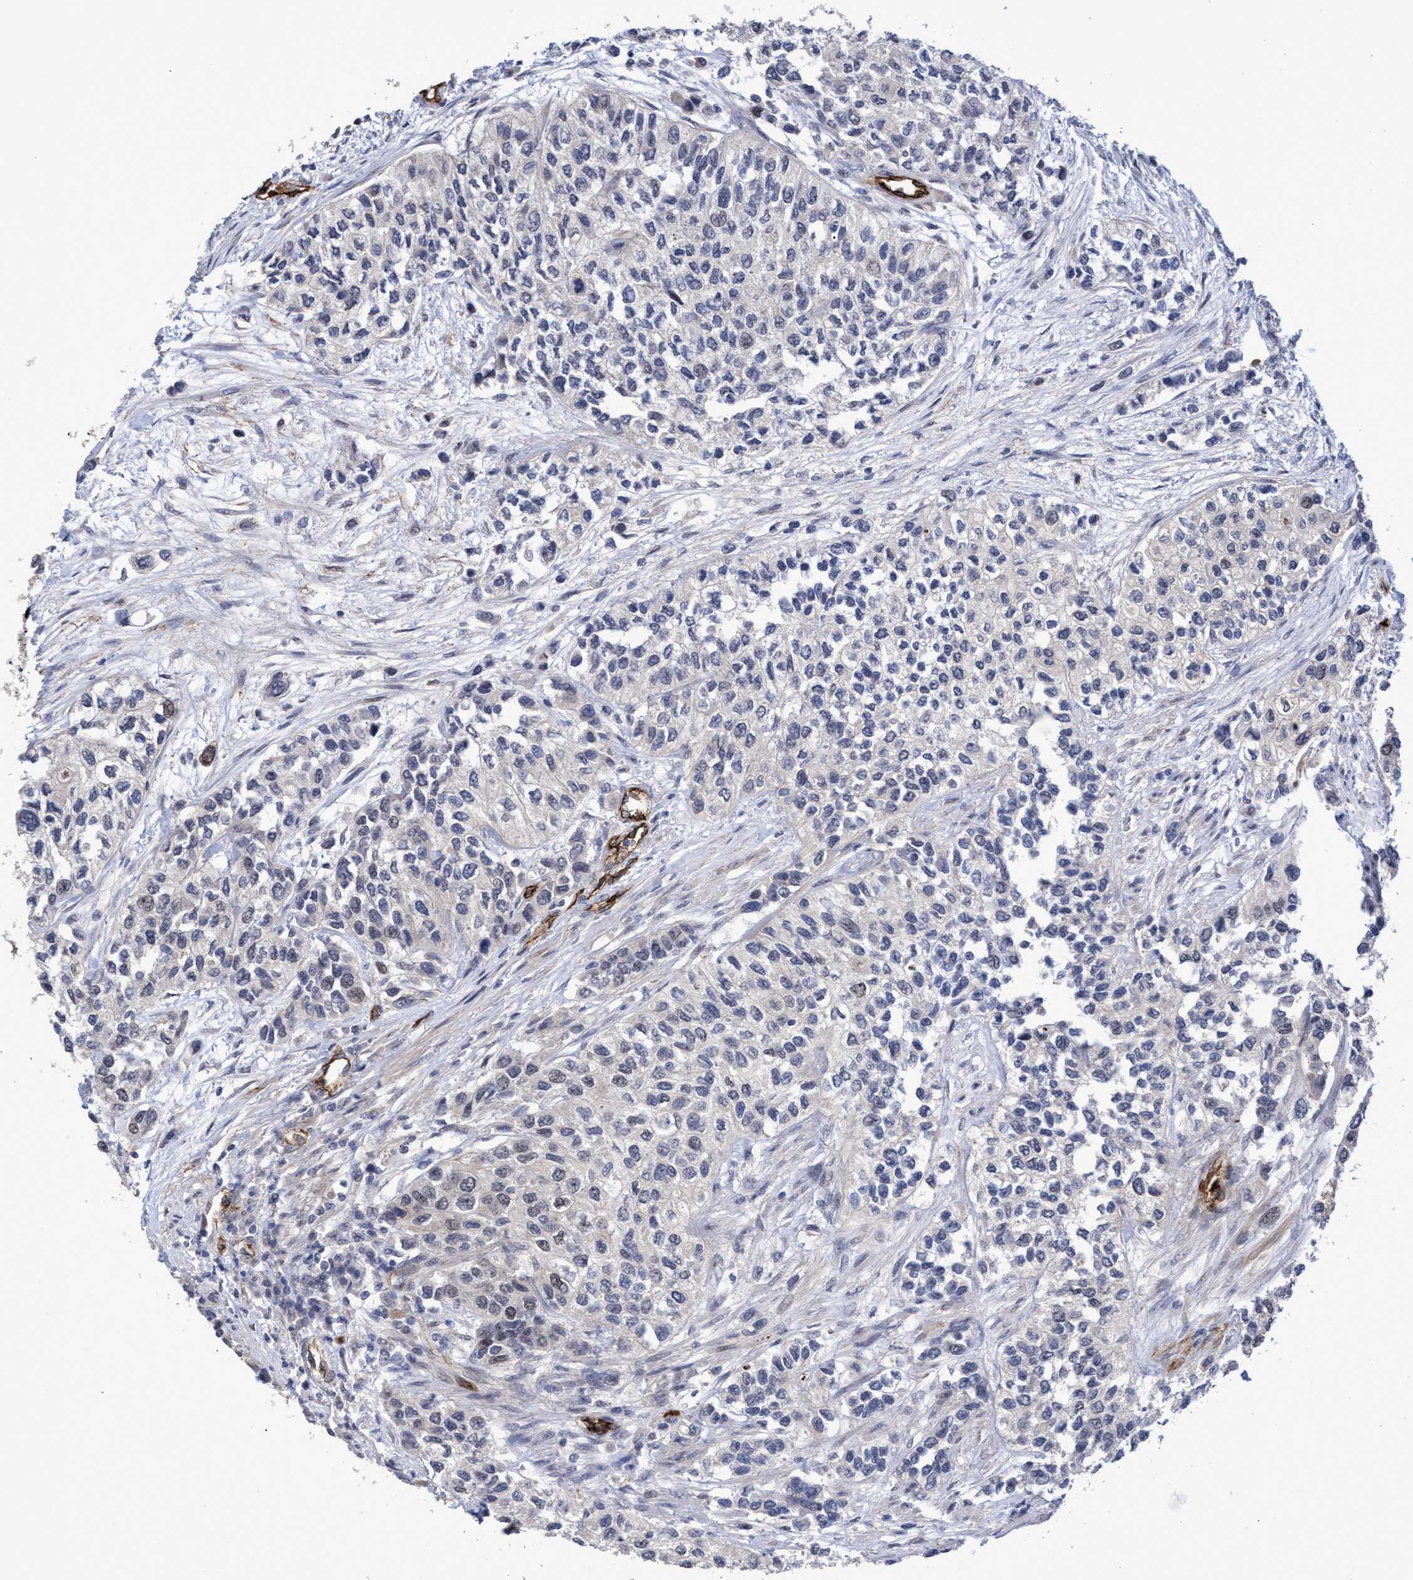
{"staining": {"intensity": "negative", "quantity": "none", "location": "none"}, "tissue": "urothelial cancer", "cell_type": "Tumor cells", "image_type": "cancer", "snomed": [{"axis": "morphology", "description": "Urothelial carcinoma, High grade"}, {"axis": "topography", "description": "Urinary bladder"}], "caption": "Immunohistochemistry photomicrograph of neoplastic tissue: human high-grade urothelial carcinoma stained with DAB reveals no significant protein expression in tumor cells.", "gene": "ZNF750", "patient": {"sex": "female", "age": 56}}